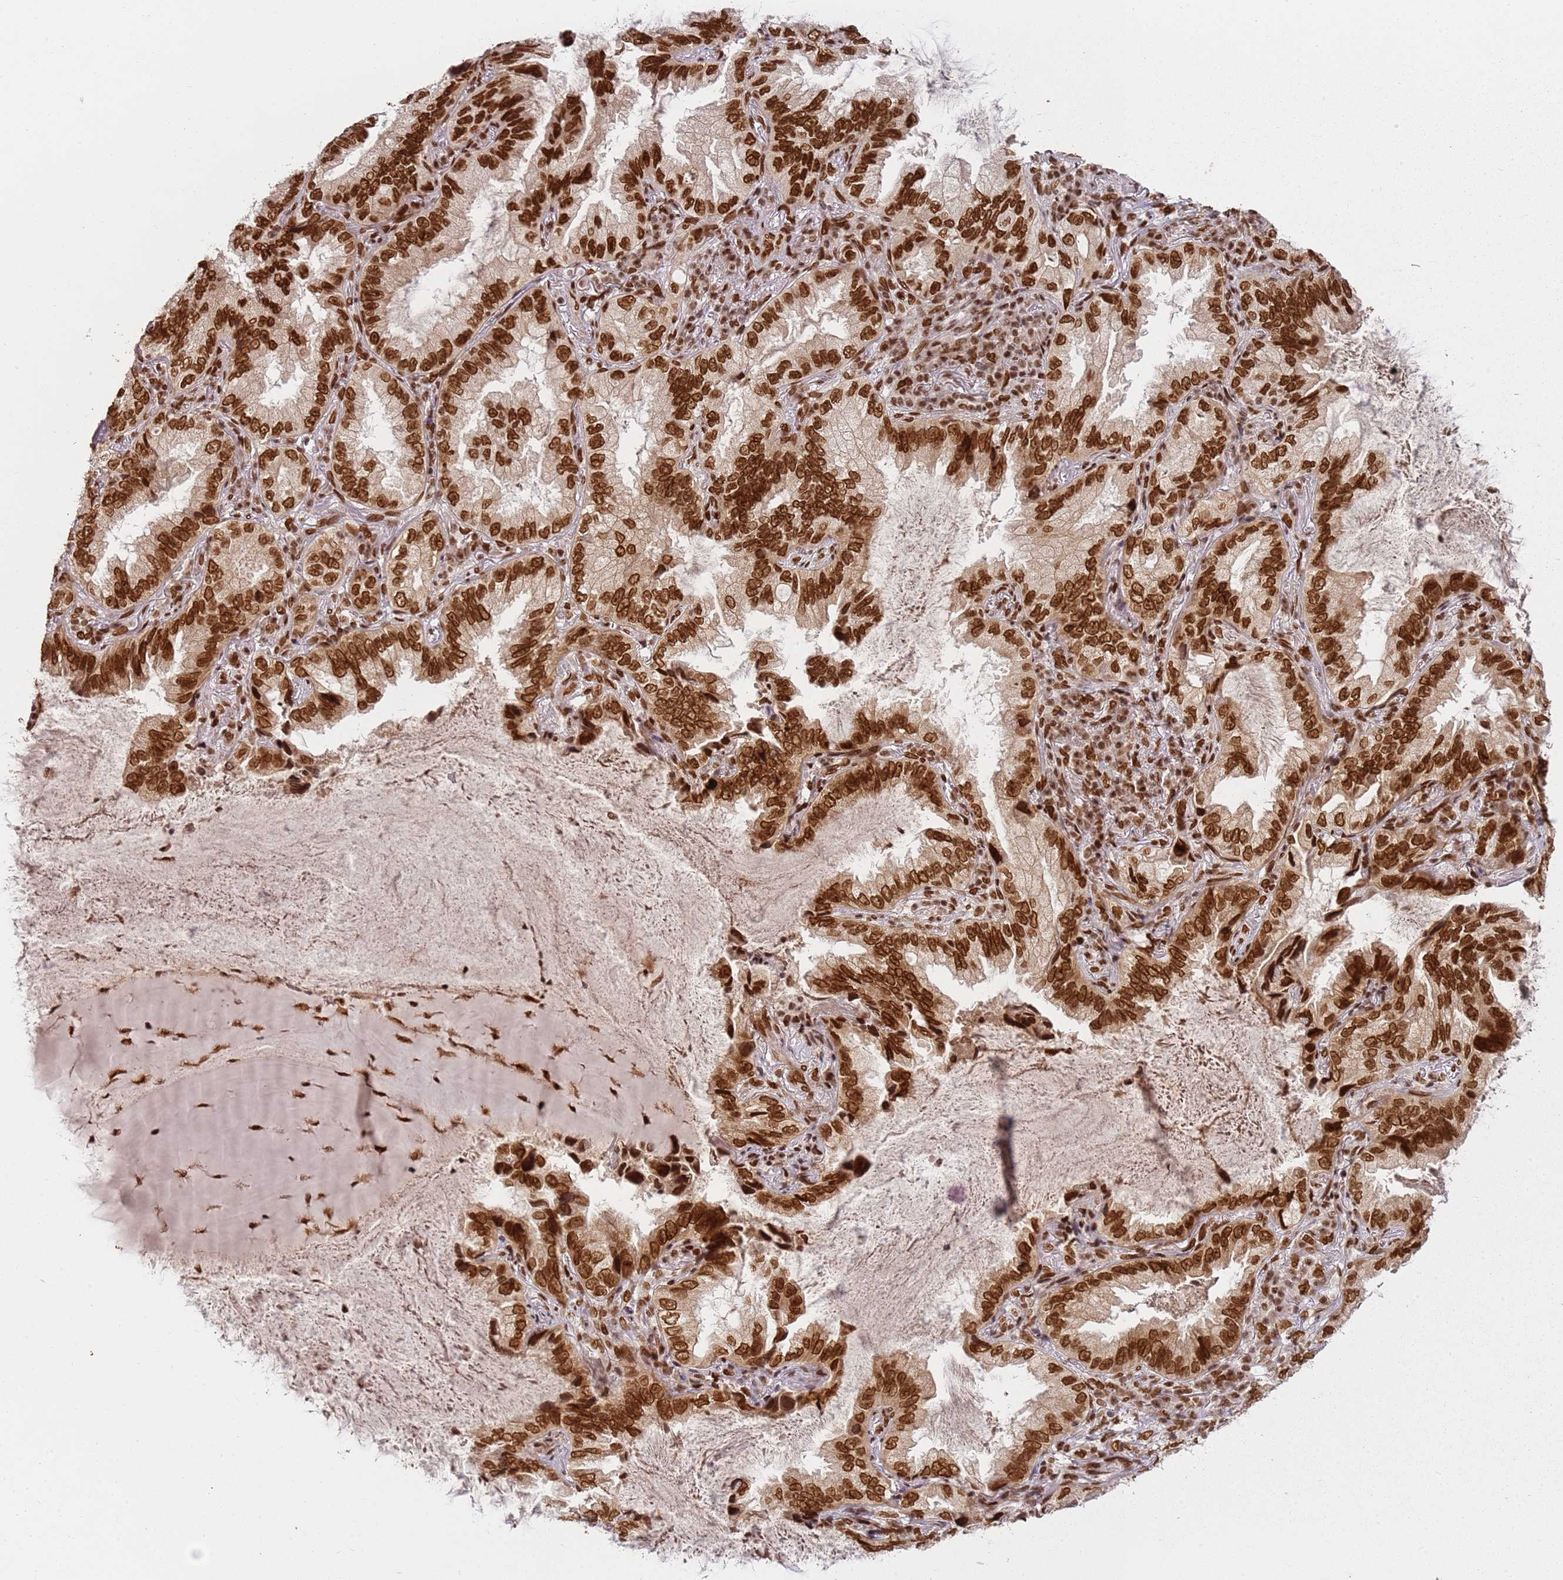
{"staining": {"intensity": "strong", "quantity": ">75%", "location": "nuclear"}, "tissue": "lung cancer", "cell_type": "Tumor cells", "image_type": "cancer", "snomed": [{"axis": "morphology", "description": "Adenocarcinoma, NOS"}, {"axis": "topography", "description": "Lung"}], "caption": "Brown immunohistochemical staining in lung adenocarcinoma demonstrates strong nuclear positivity in about >75% of tumor cells. Using DAB (brown) and hematoxylin (blue) stains, captured at high magnification using brightfield microscopy.", "gene": "TENT4A", "patient": {"sex": "female", "age": 69}}